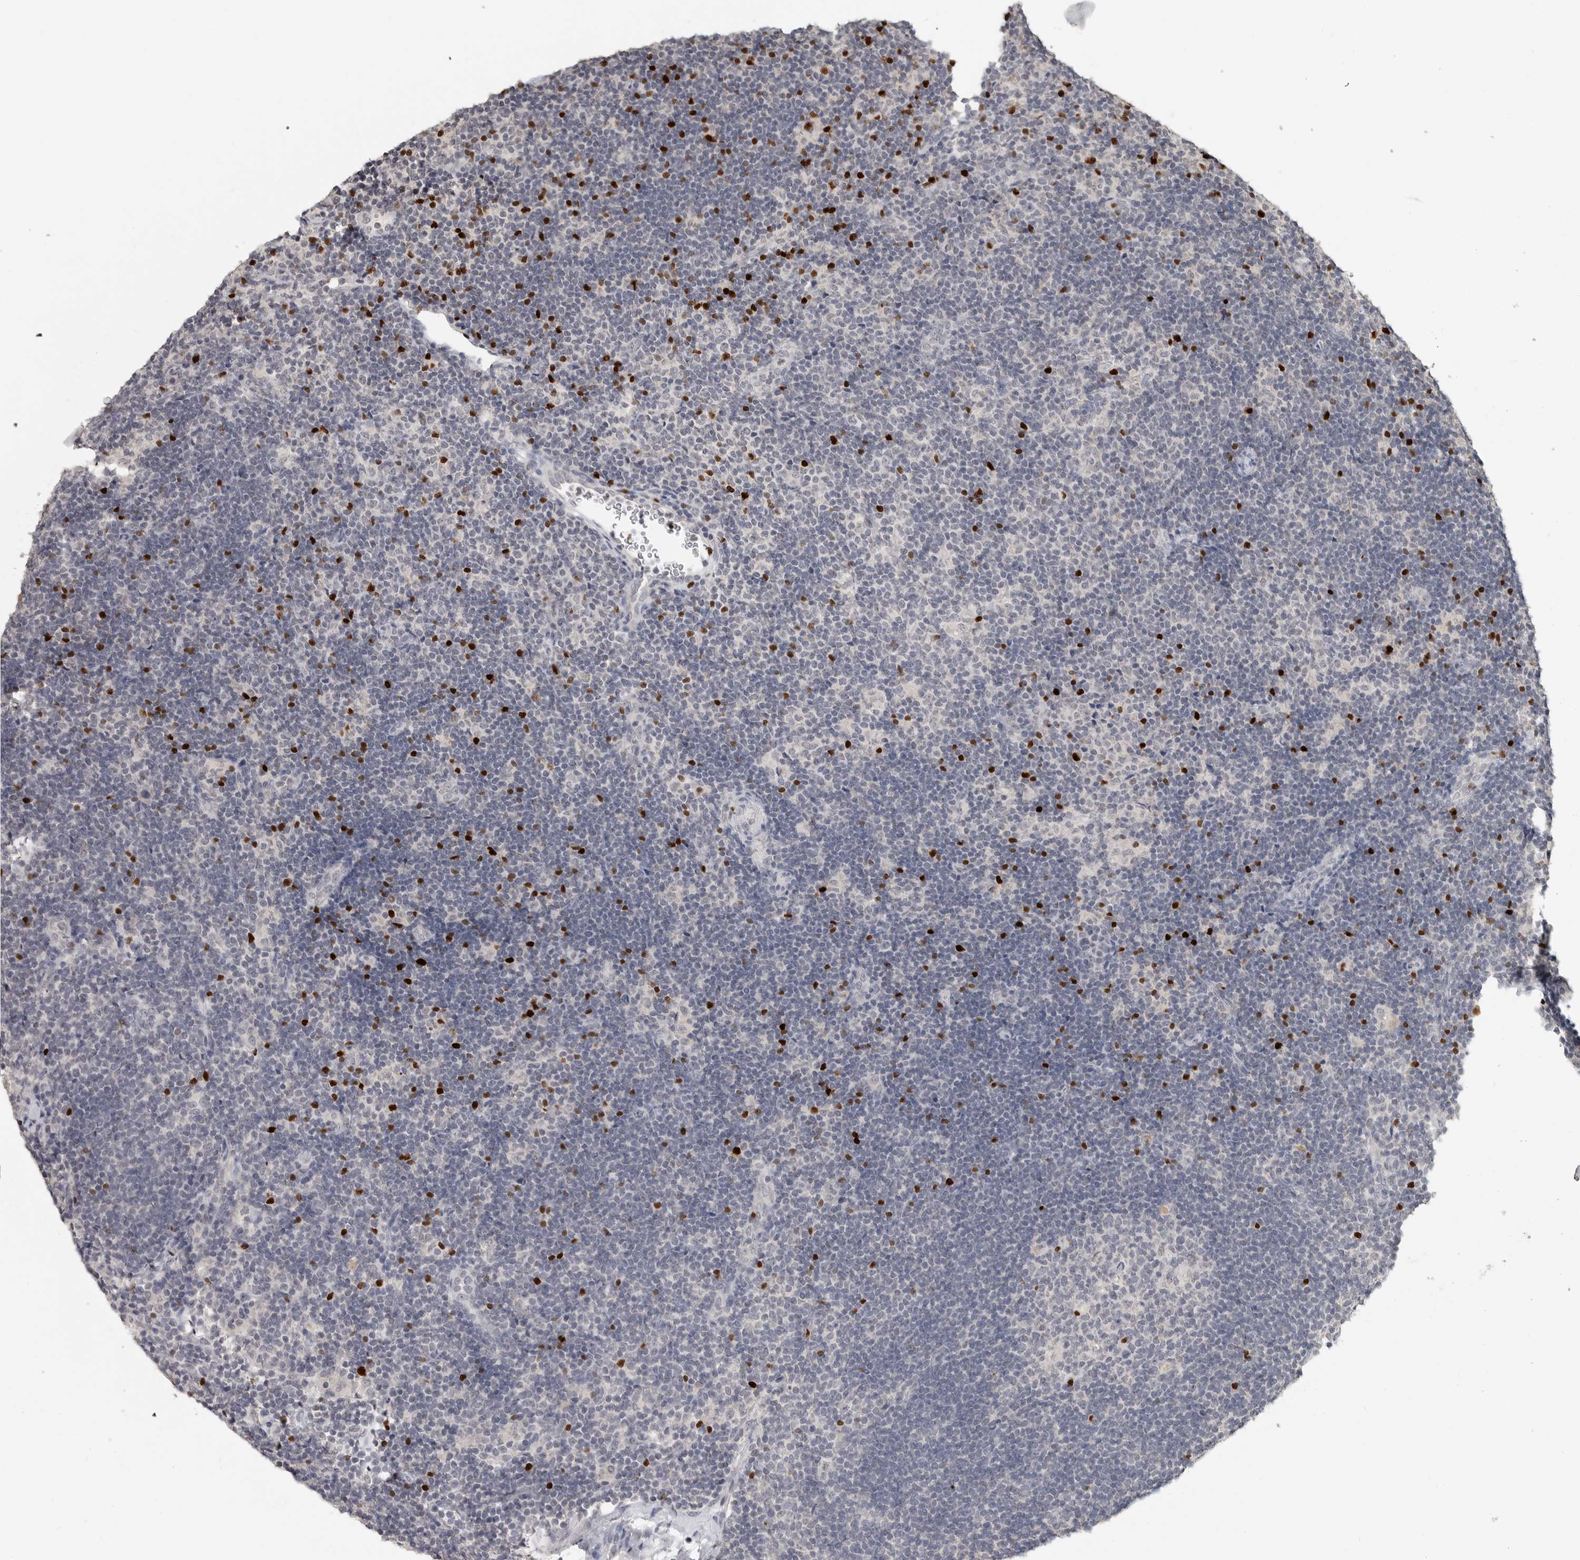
{"staining": {"intensity": "negative", "quantity": "none", "location": "none"}, "tissue": "lymph node", "cell_type": "Germinal center cells", "image_type": "normal", "snomed": [{"axis": "morphology", "description": "Normal tissue, NOS"}, {"axis": "topography", "description": "Lymph node"}], "caption": "A high-resolution histopathology image shows immunohistochemistry staining of benign lymph node, which reveals no significant positivity in germinal center cells. The staining is performed using DAB (3,3'-diaminobenzidine) brown chromogen with nuclei counter-stained in using hematoxylin.", "gene": "FOXP3", "patient": {"sex": "female", "age": 22}}